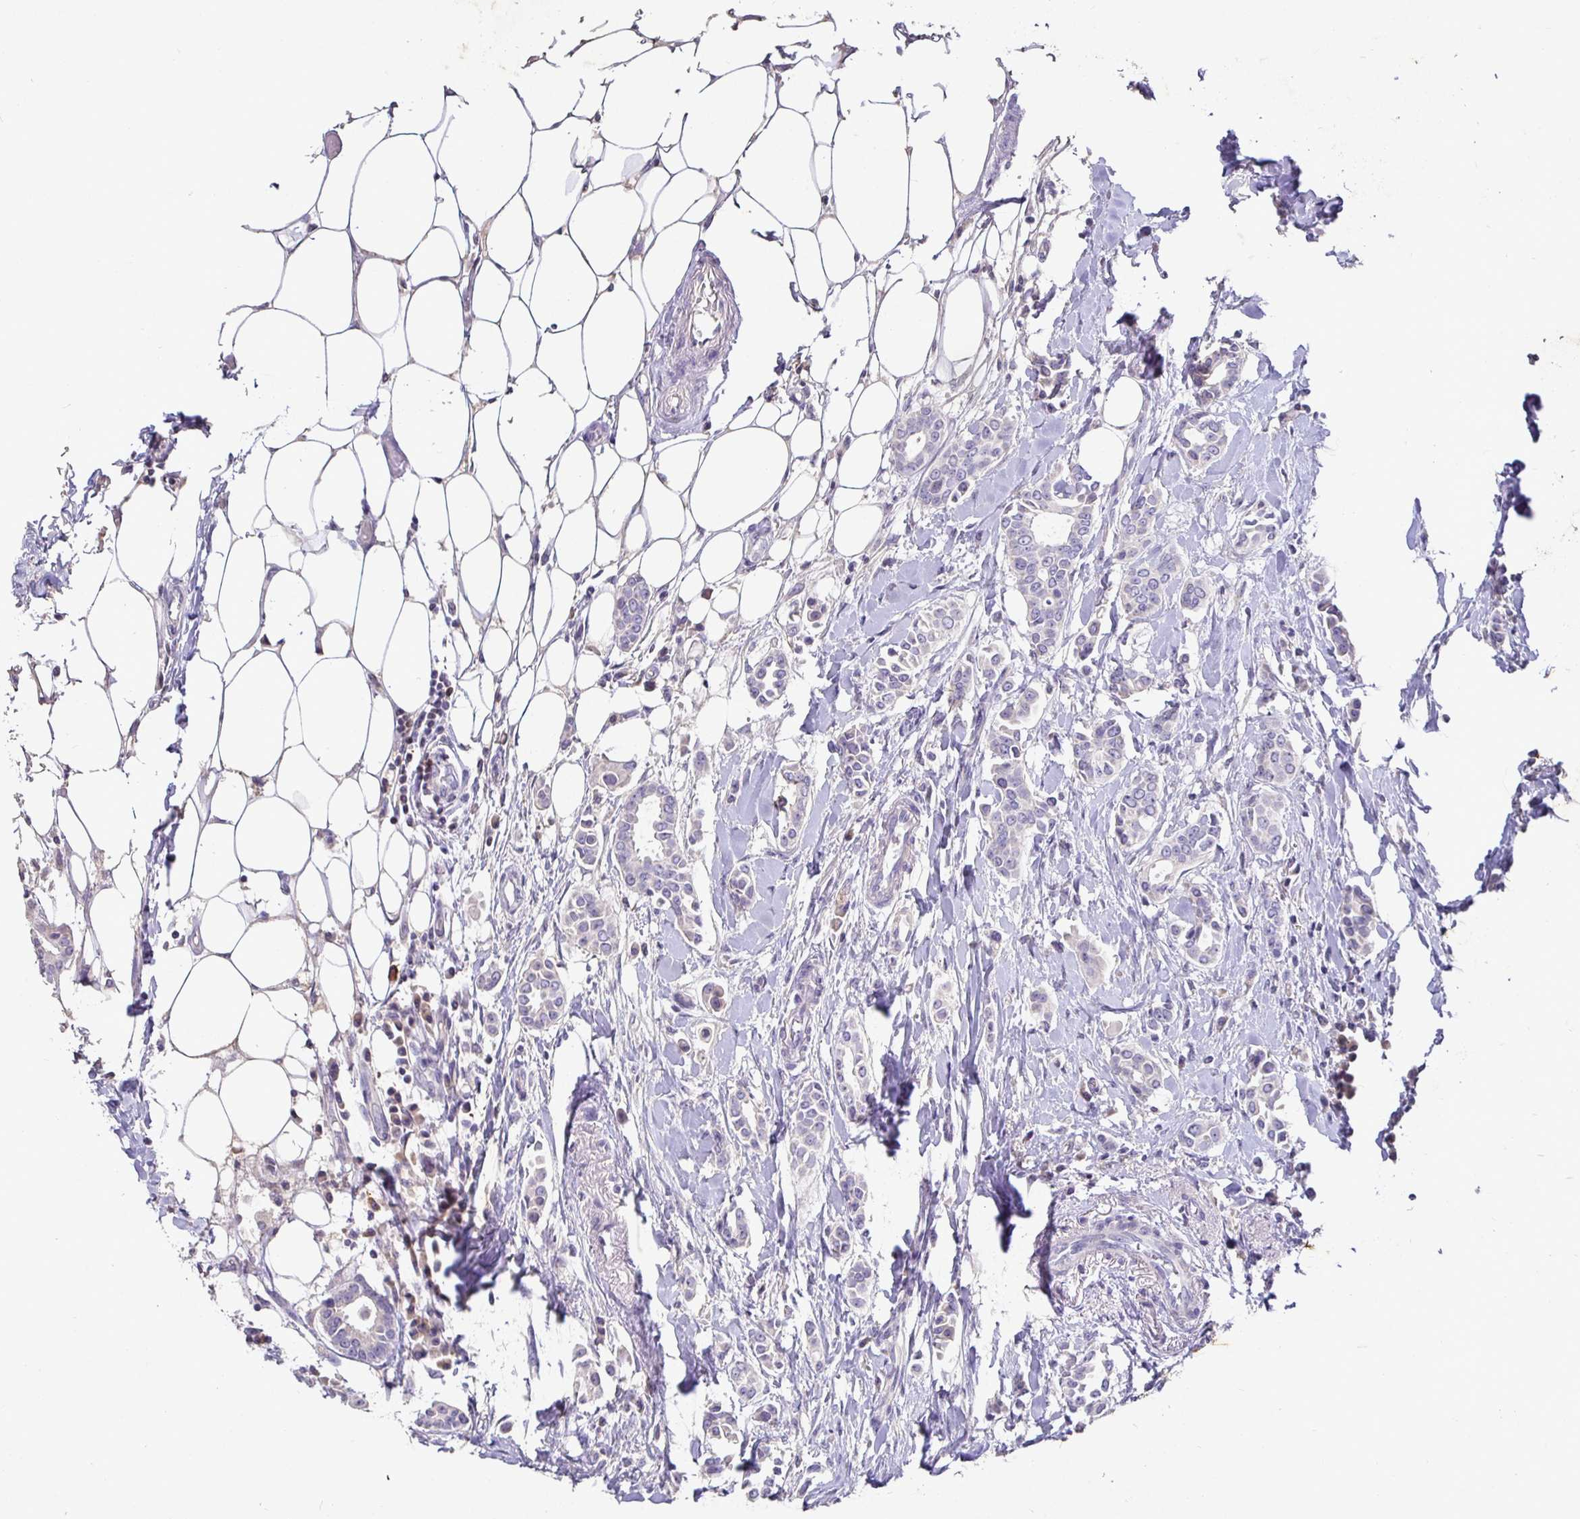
{"staining": {"intensity": "negative", "quantity": "none", "location": "none"}, "tissue": "breast cancer", "cell_type": "Tumor cells", "image_type": "cancer", "snomed": [{"axis": "morphology", "description": "Duct carcinoma"}, {"axis": "topography", "description": "Breast"}], "caption": "Tumor cells show no significant expression in breast intraductal carcinoma. (Brightfield microscopy of DAB IHC at high magnification).", "gene": "SHISA4", "patient": {"sex": "female", "age": 64}}